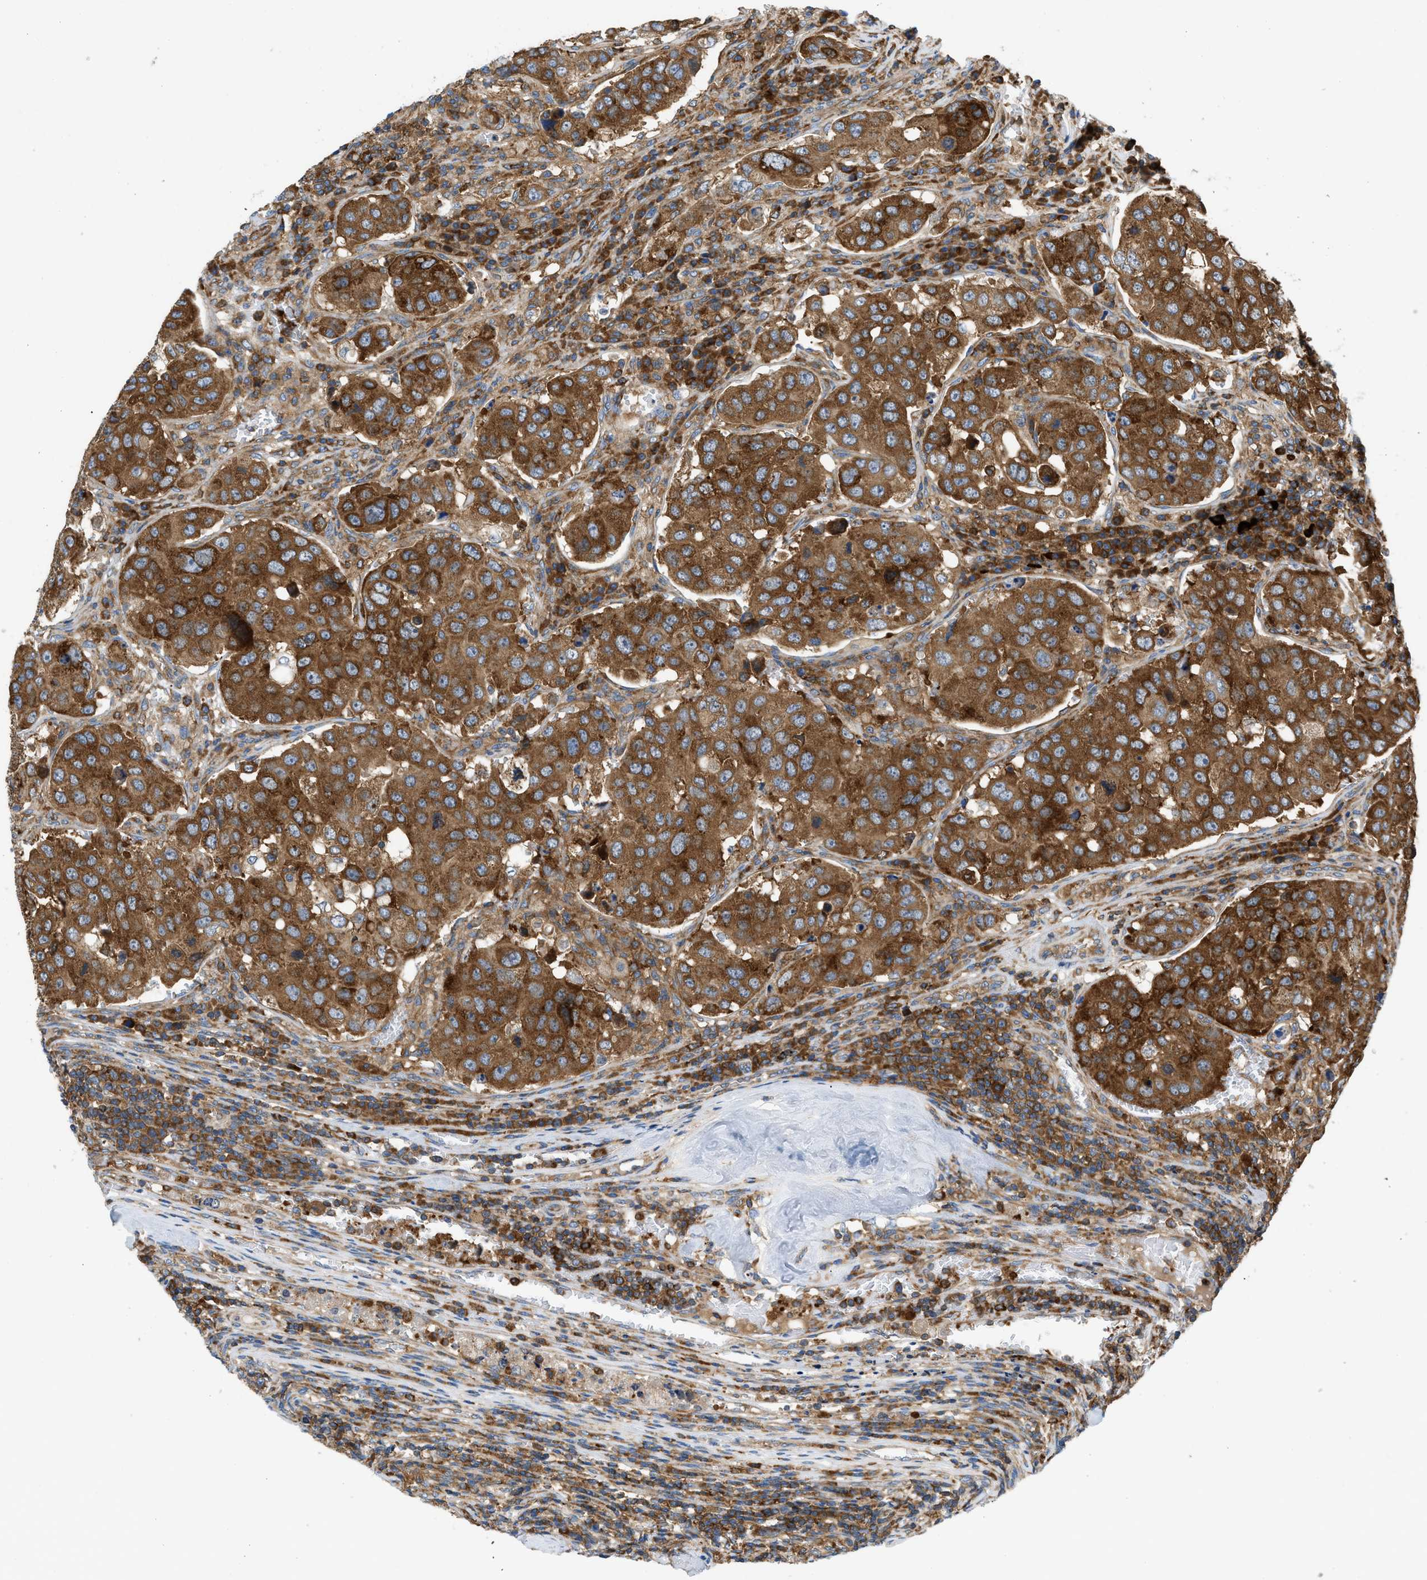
{"staining": {"intensity": "strong", "quantity": ">75%", "location": "cytoplasmic/membranous"}, "tissue": "urothelial cancer", "cell_type": "Tumor cells", "image_type": "cancer", "snomed": [{"axis": "morphology", "description": "Urothelial carcinoma, High grade"}, {"axis": "topography", "description": "Lymph node"}, {"axis": "topography", "description": "Urinary bladder"}], "caption": "Immunohistochemical staining of urothelial carcinoma (high-grade) displays high levels of strong cytoplasmic/membranous protein expression in approximately >75% of tumor cells.", "gene": "GPAT4", "patient": {"sex": "male", "age": 51}}